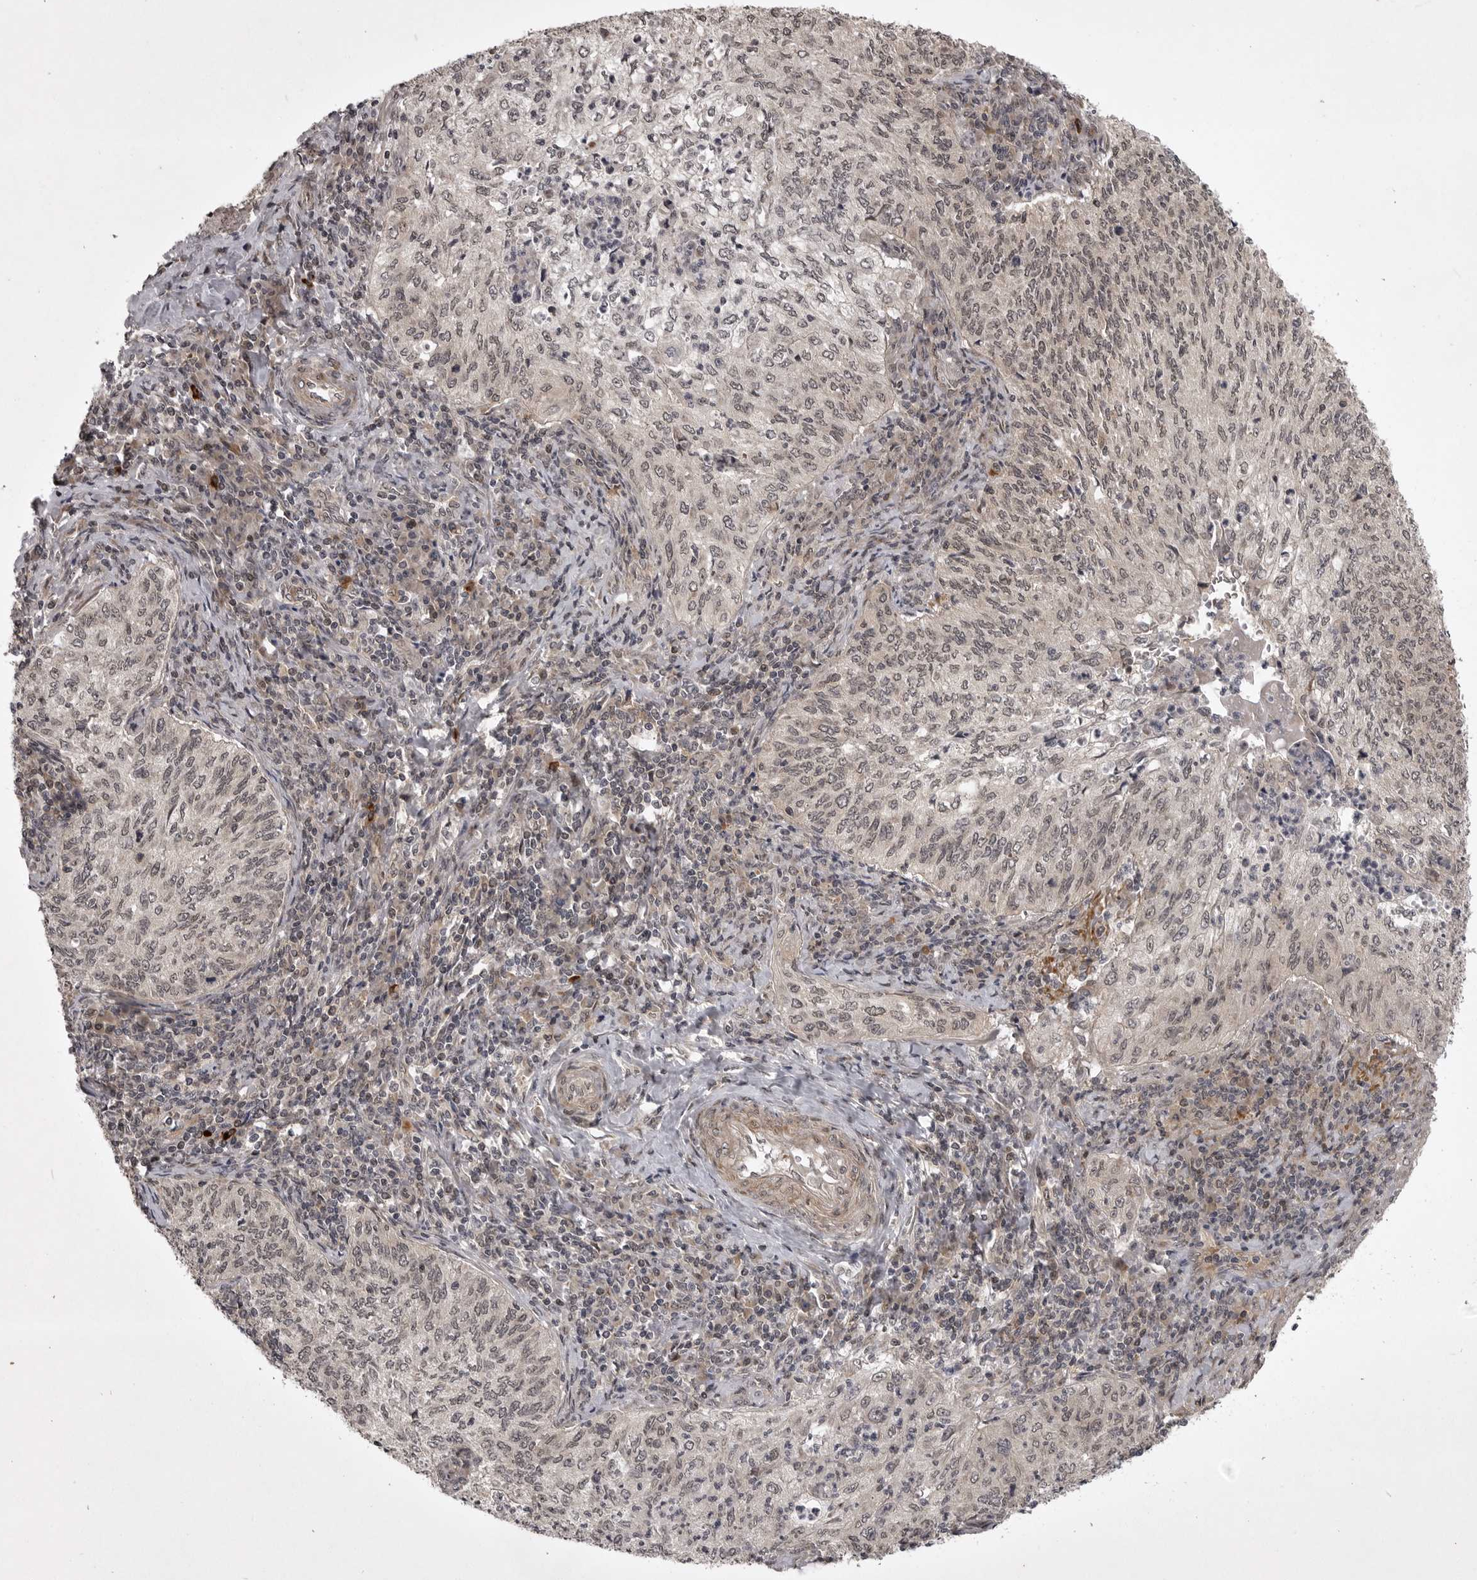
{"staining": {"intensity": "weak", "quantity": "25%-75%", "location": "nuclear"}, "tissue": "cervical cancer", "cell_type": "Tumor cells", "image_type": "cancer", "snomed": [{"axis": "morphology", "description": "Squamous cell carcinoma, NOS"}, {"axis": "topography", "description": "Cervix"}], "caption": "This micrograph demonstrates cervical cancer (squamous cell carcinoma) stained with immunohistochemistry to label a protein in brown. The nuclear of tumor cells show weak positivity for the protein. Nuclei are counter-stained blue.", "gene": "SNX16", "patient": {"sex": "female", "age": 30}}